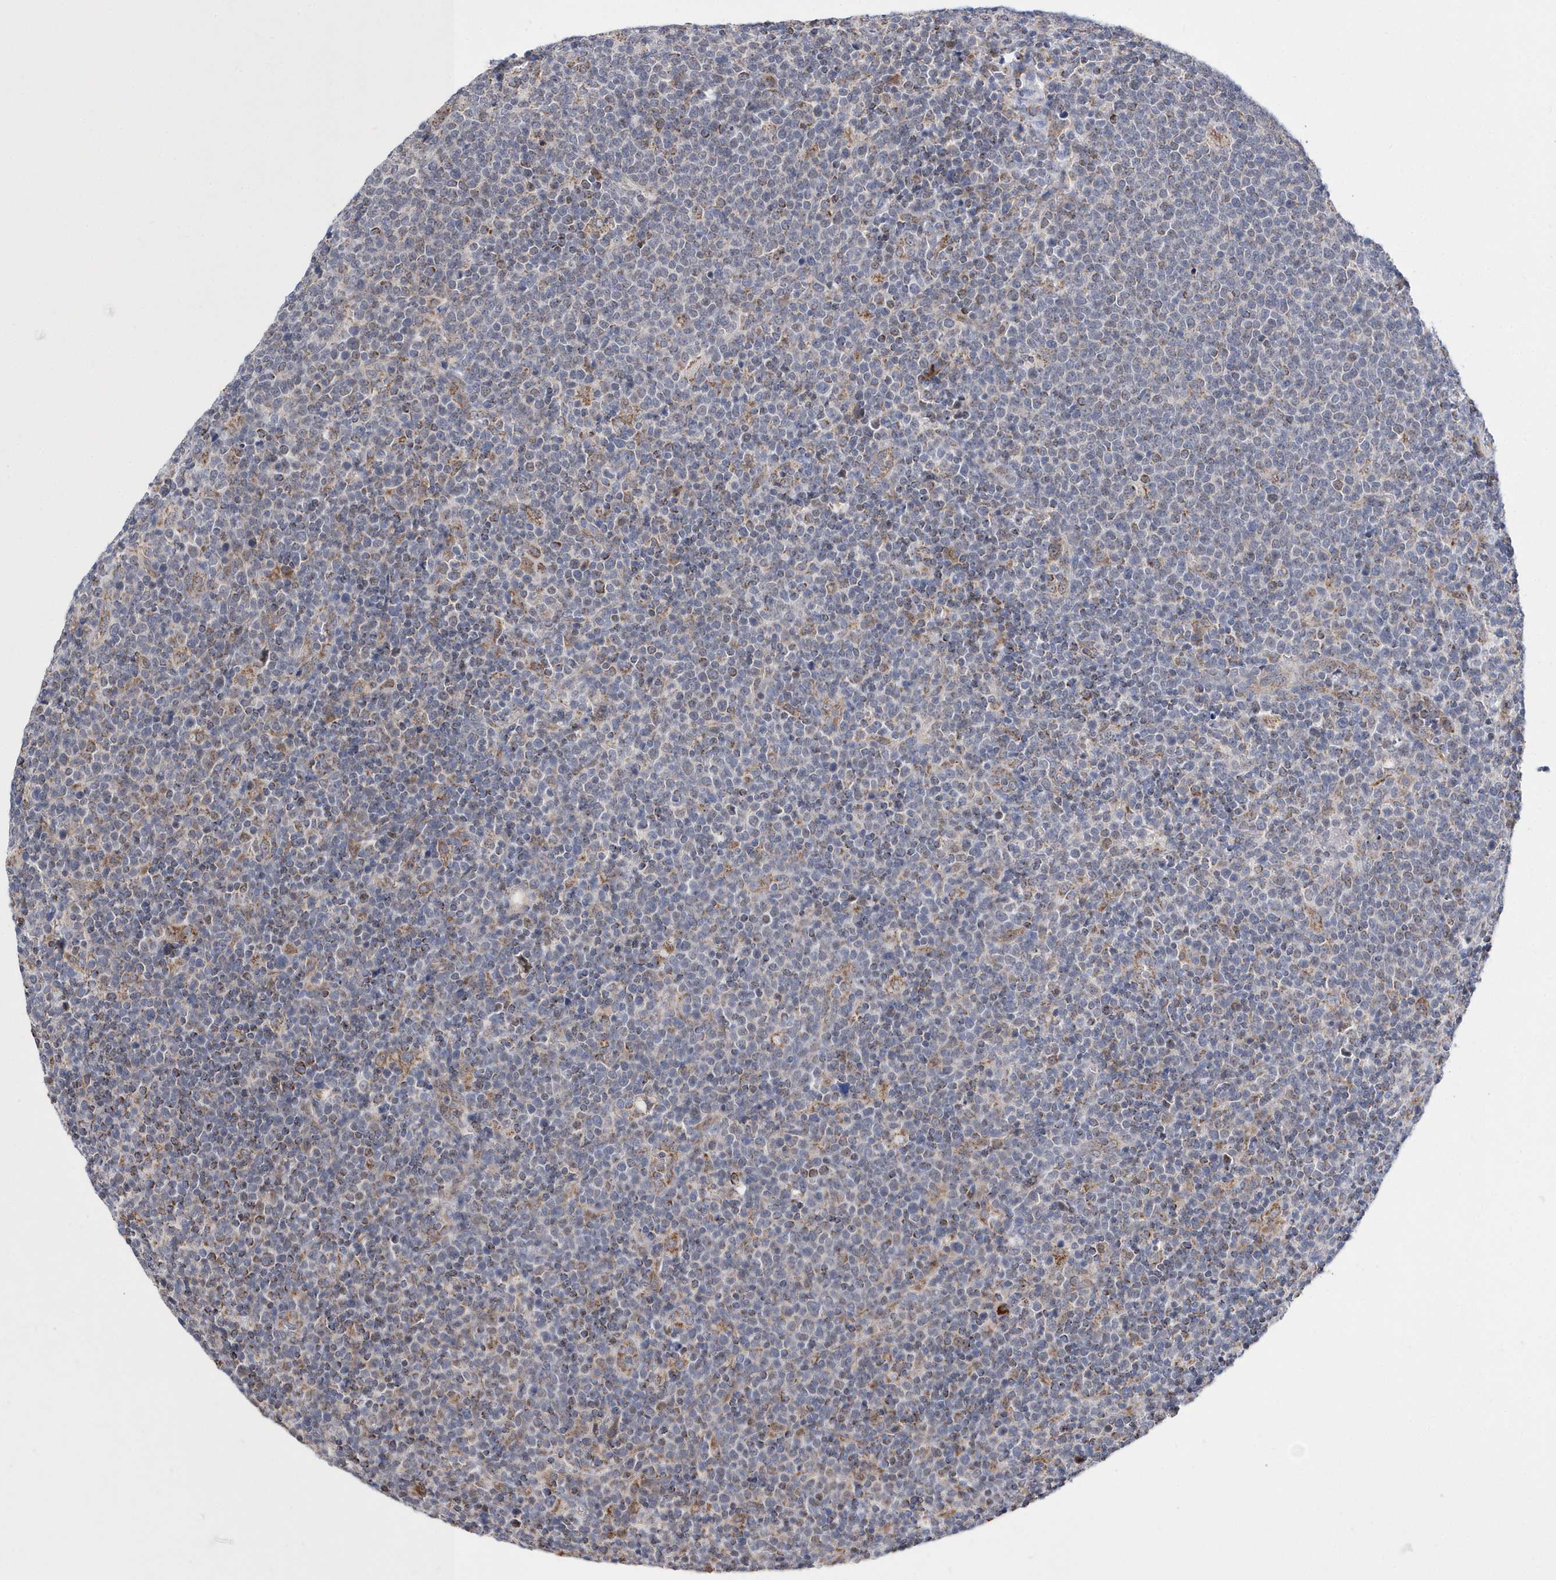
{"staining": {"intensity": "negative", "quantity": "none", "location": "none"}, "tissue": "lymphoma", "cell_type": "Tumor cells", "image_type": "cancer", "snomed": [{"axis": "morphology", "description": "Malignant lymphoma, non-Hodgkin's type, High grade"}, {"axis": "topography", "description": "Lymph node"}], "caption": "Tumor cells show no significant expression in lymphoma. (Immunohistochemistry (ihc), brightfield microscopy, high magnification).", "gene": "SPATA5", "patient": {"sex": "male", "age": 61}}